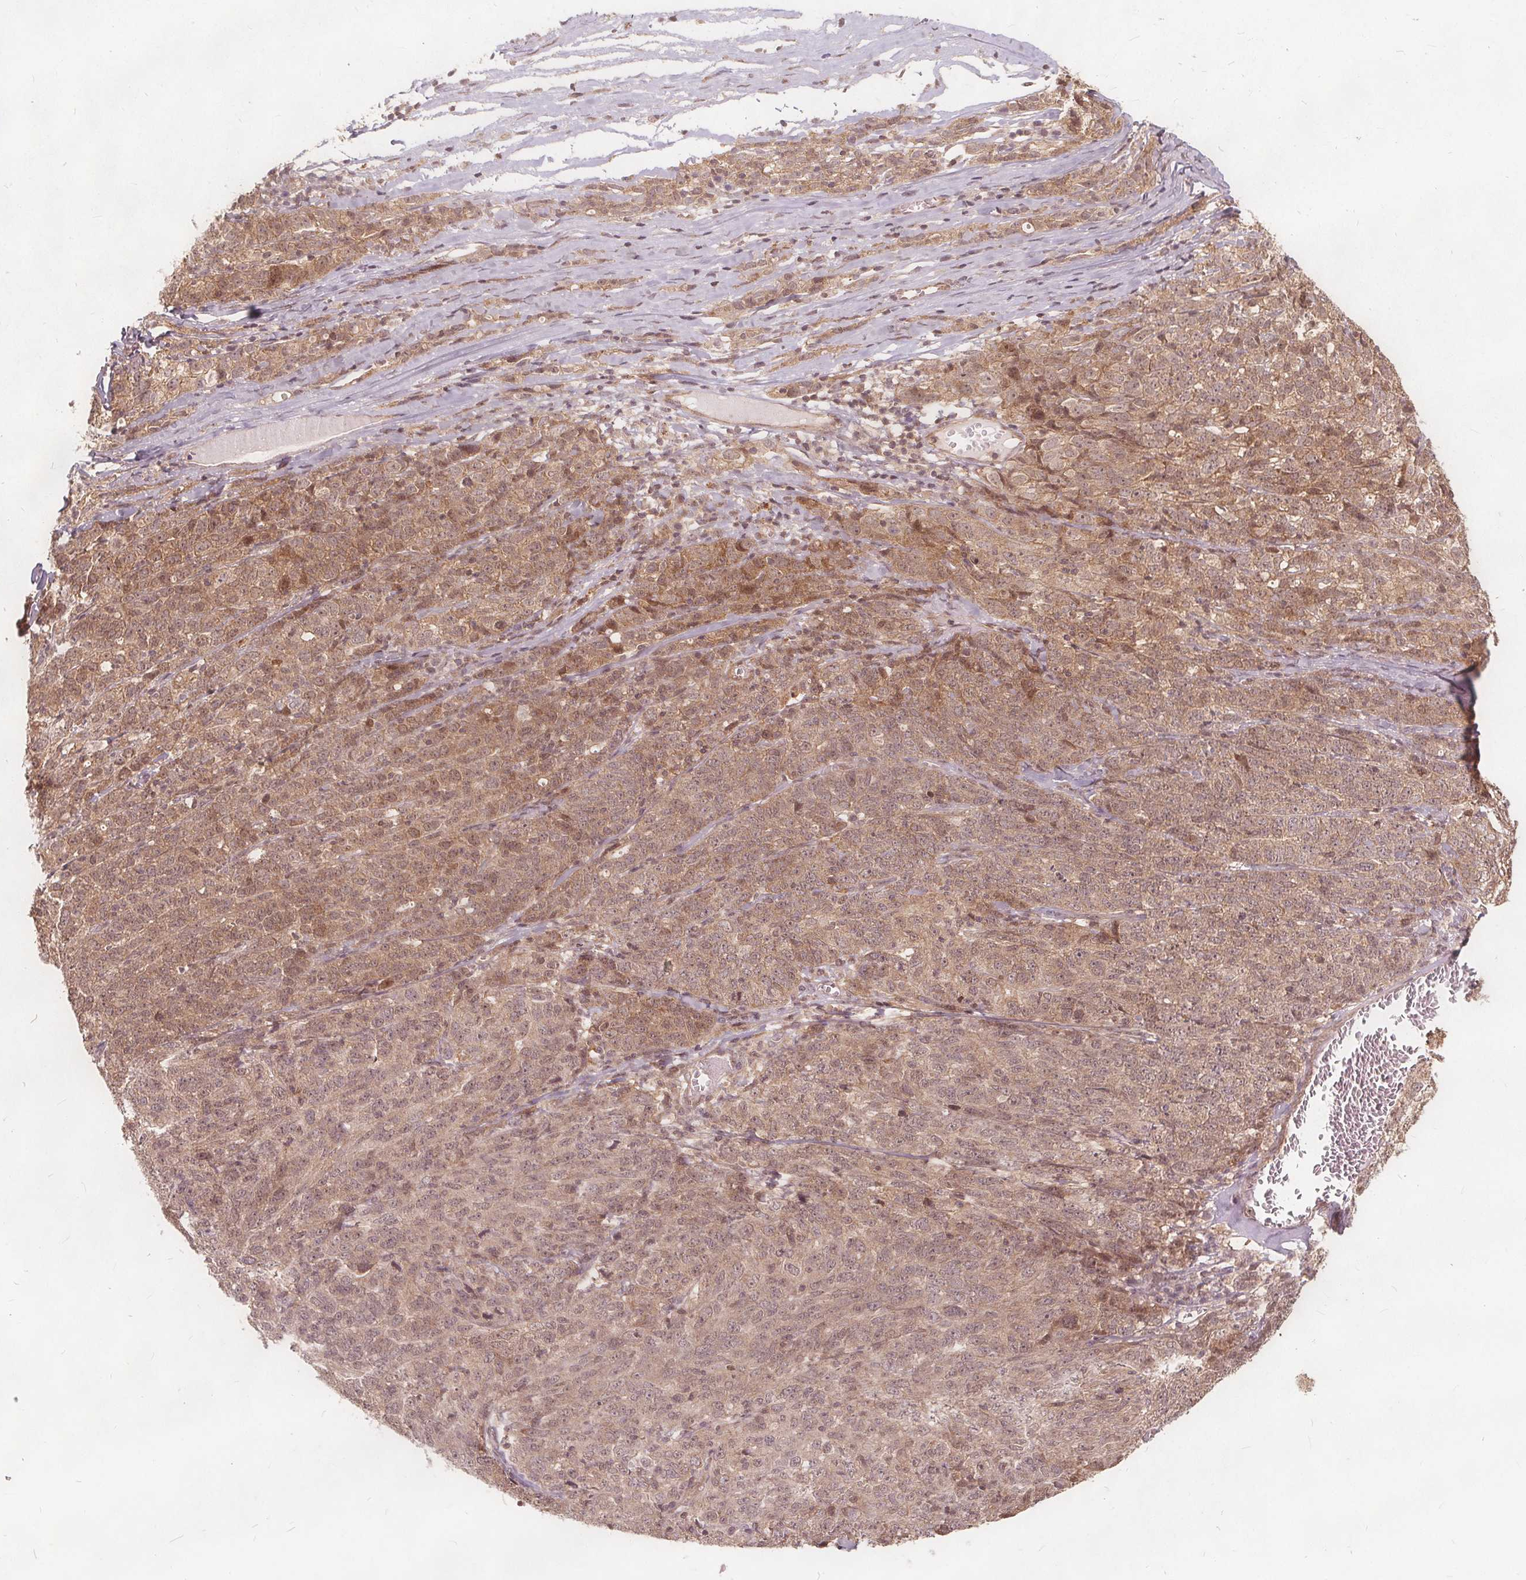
{"staining": {"intensity": "moderate", "quantity": ">75%", "location": "cytoplasmic/membranous,nuclear"}, "tissue": "ovarian cancer", "cell_type": "Tumor cells", "image_type": "cancer", "snomed": [{"axis": "morphology", "description": "Cystadenocarcinoma, serous, NOS"}, {"axis": "topography", "description": "Ovary"}], "caption": "IHC (DAB) staining of human ovarian cancer exhibits moderate cytoplasmic/membranous and nuclear protein expression in about >75% of tumor cells.", "gene": "PPP1CB", "patient": {"sex": "female", "age": 71}}